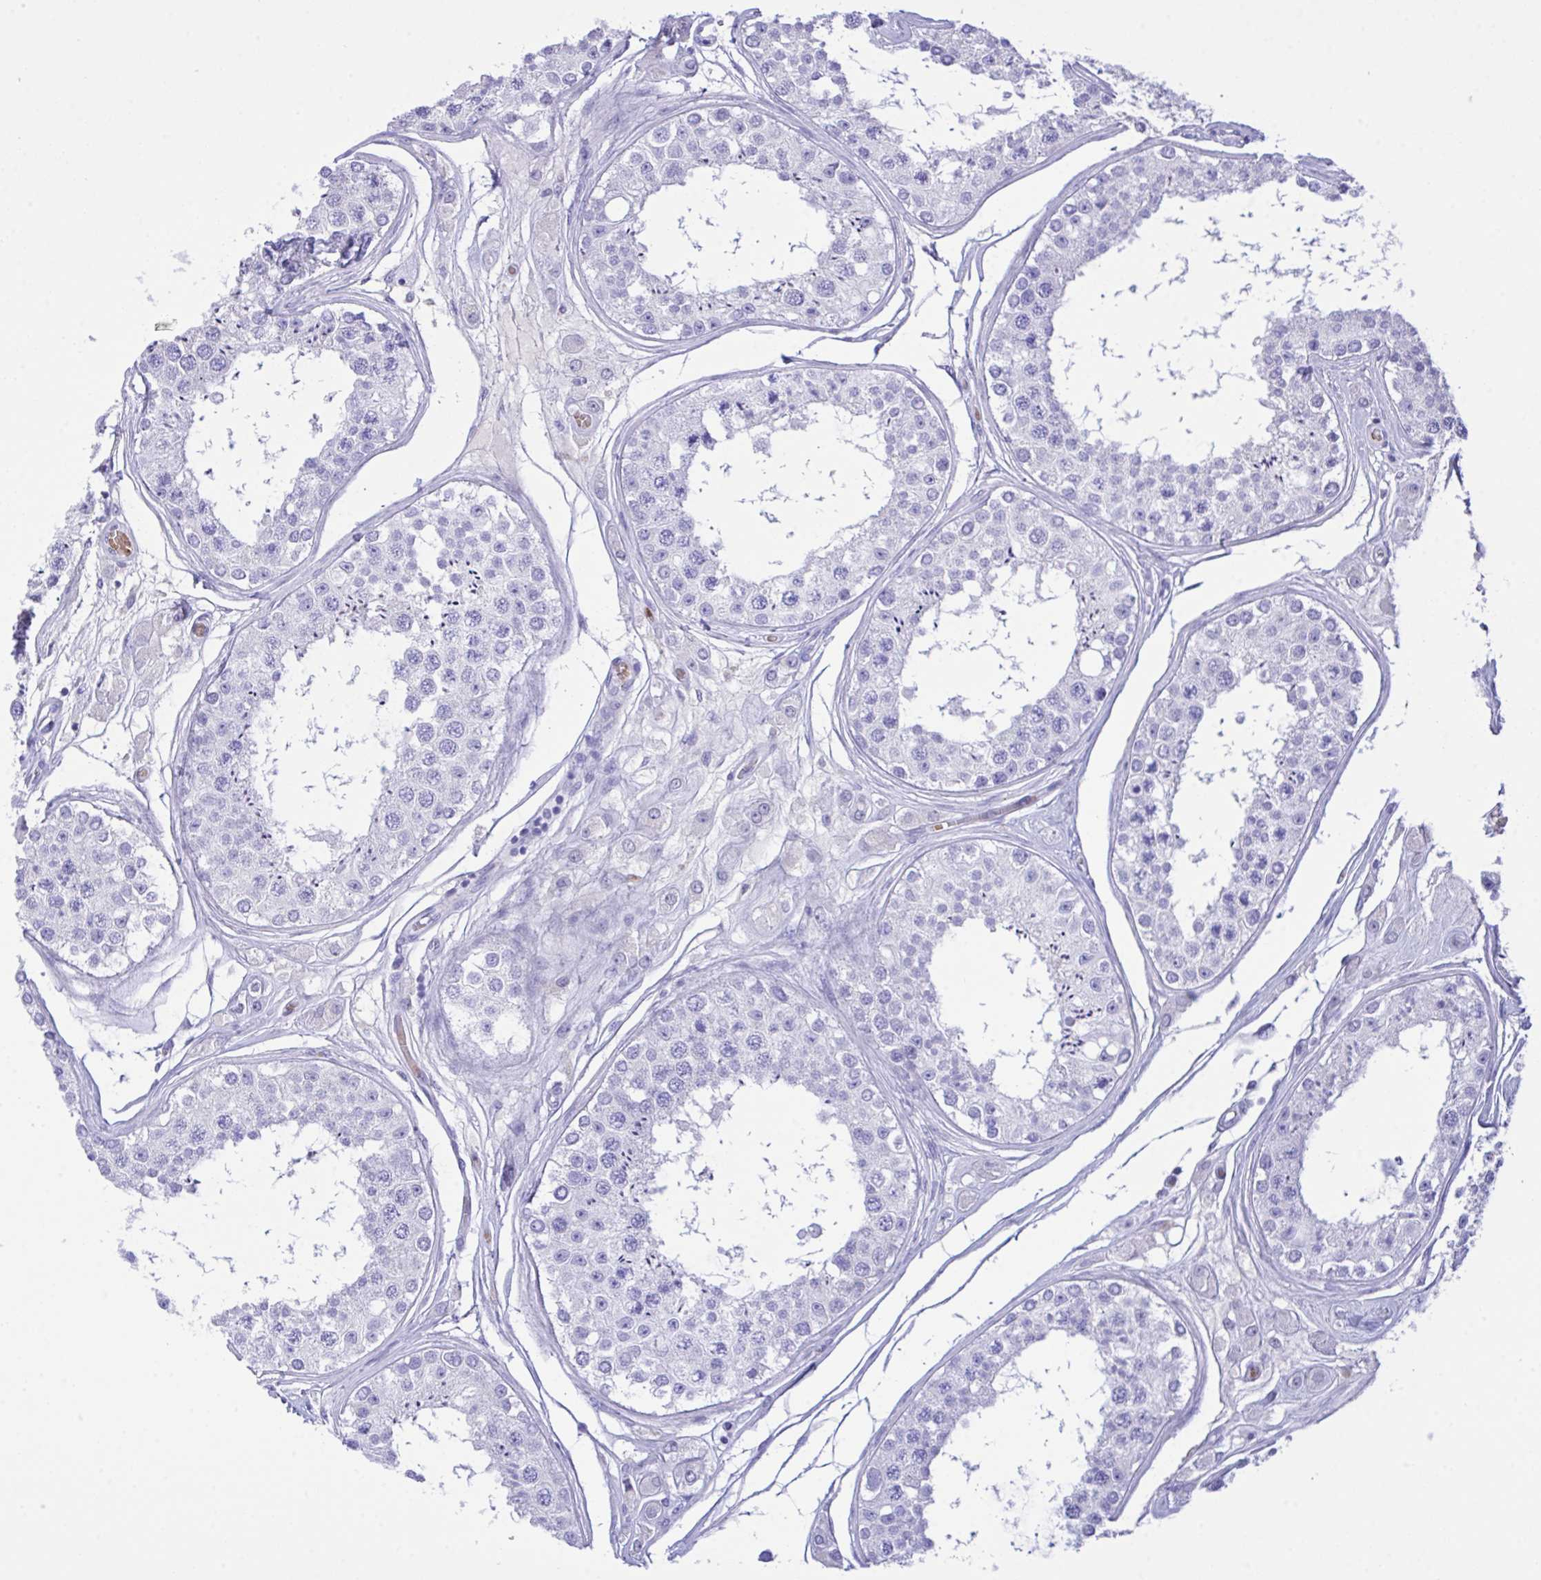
{"staining": {"intensity": "negative", "quantity": "none", "location": "none"}, "tissue": "testis", "cell_type": "Cells in seminiferous ducts", "image_type": "normal", "snomed": [{"axis": "morphology", "description": "Normal tissue, NOS"}, {"axis": "topography", "description": "Testis"}], "caption": "Human testis stained for a protein using immunohistochemistry (IHC) reveals no staining in cells in seminiferous ducts.", "gene": "ZNF221", "patient": {"sex": "male", "age": 25}}